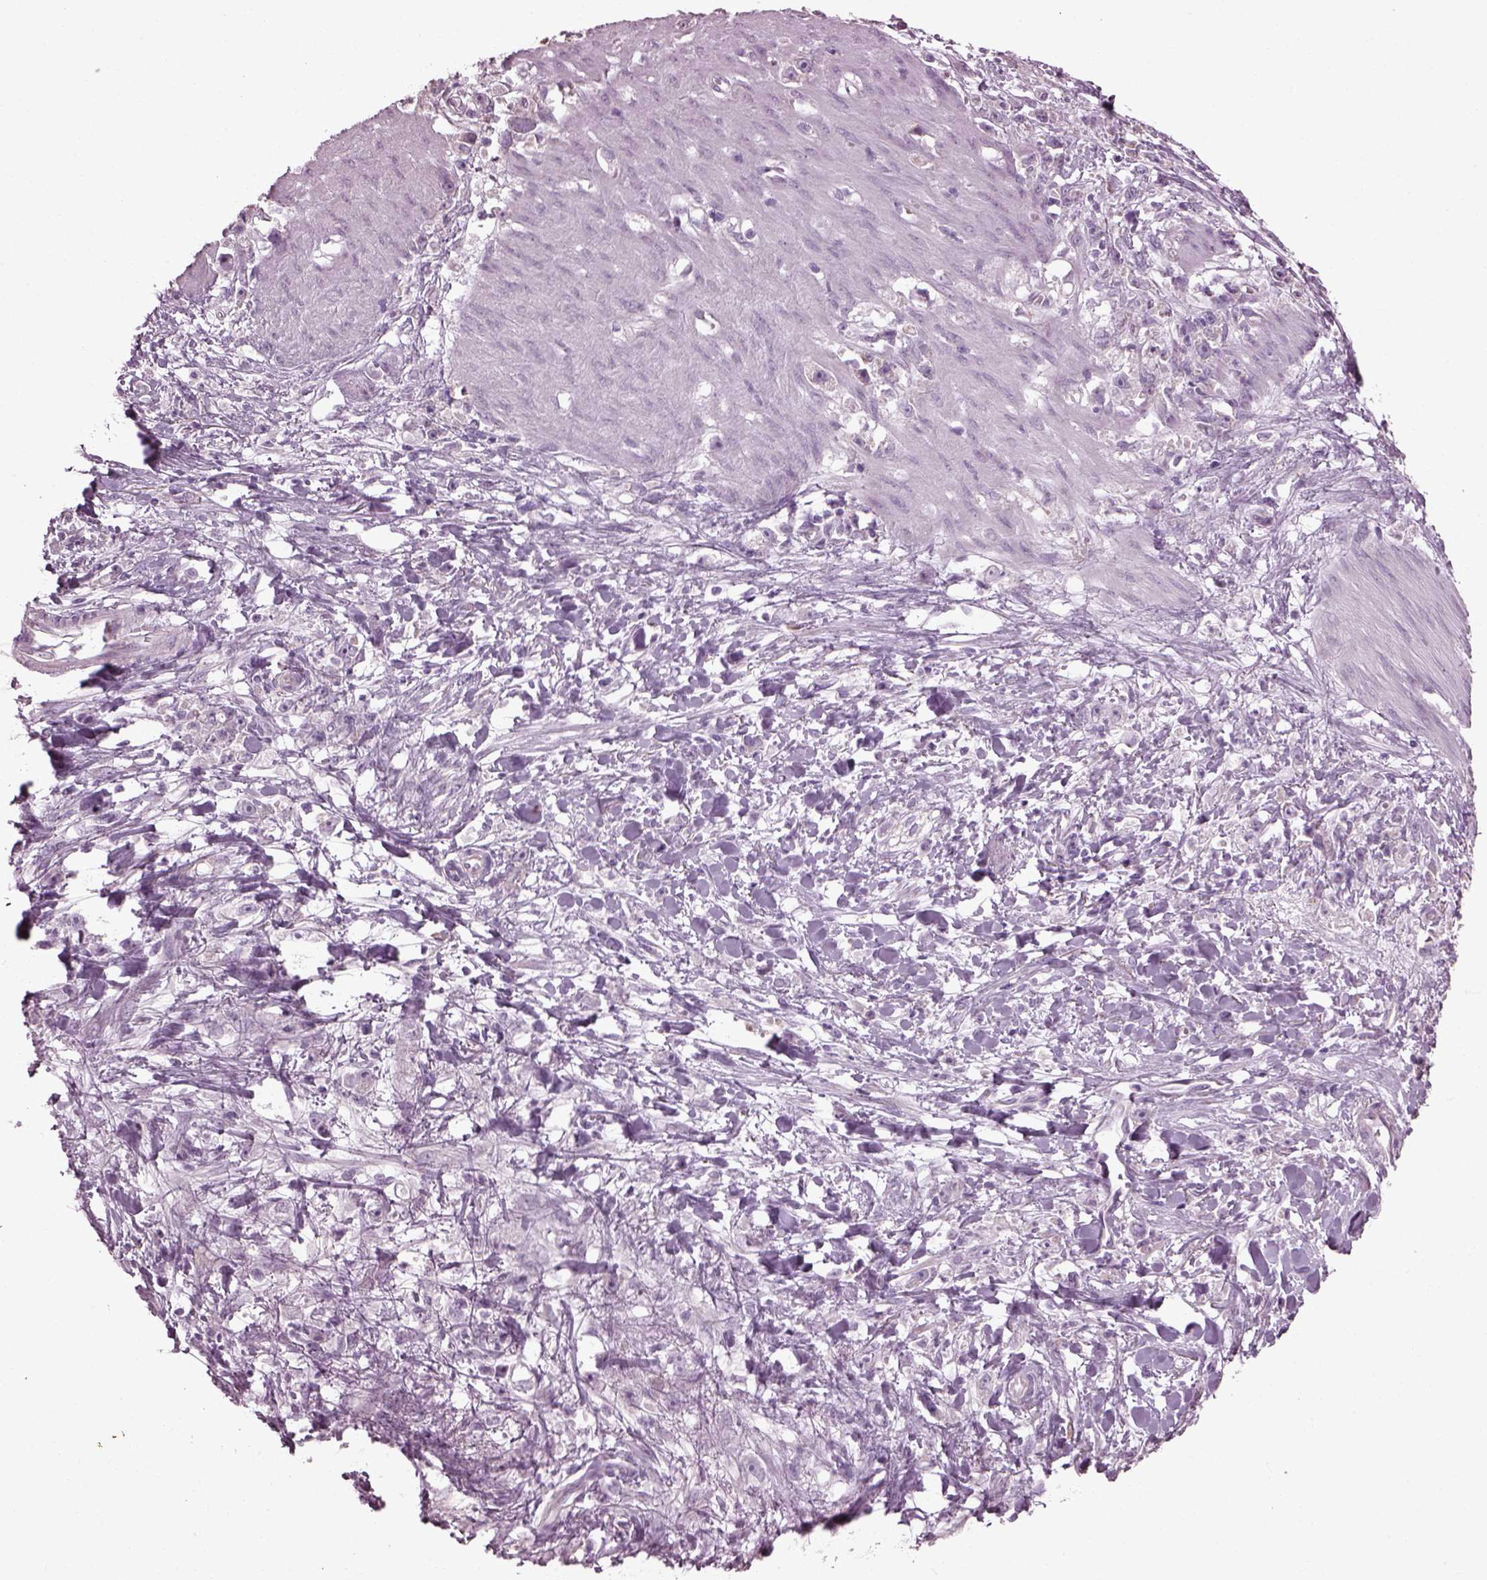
{"staining": {"intensity": "negative", "quantity": "none", "location": "none"}, "tissue": "stomach cancer", "cell_type": "Tumor cells", "image_type": "cancer", "snomed": [{"axis": "morphology", "description": "Adenocarcinoma, NOS"}, {"axis": "topography", "description": "Stomach"}], "caption": "Tumor cells are negative for protein expression in human adenocarcinoma (stomach).", "gene": "CABP5", "patient": {"sex": "female", "age": 59}}